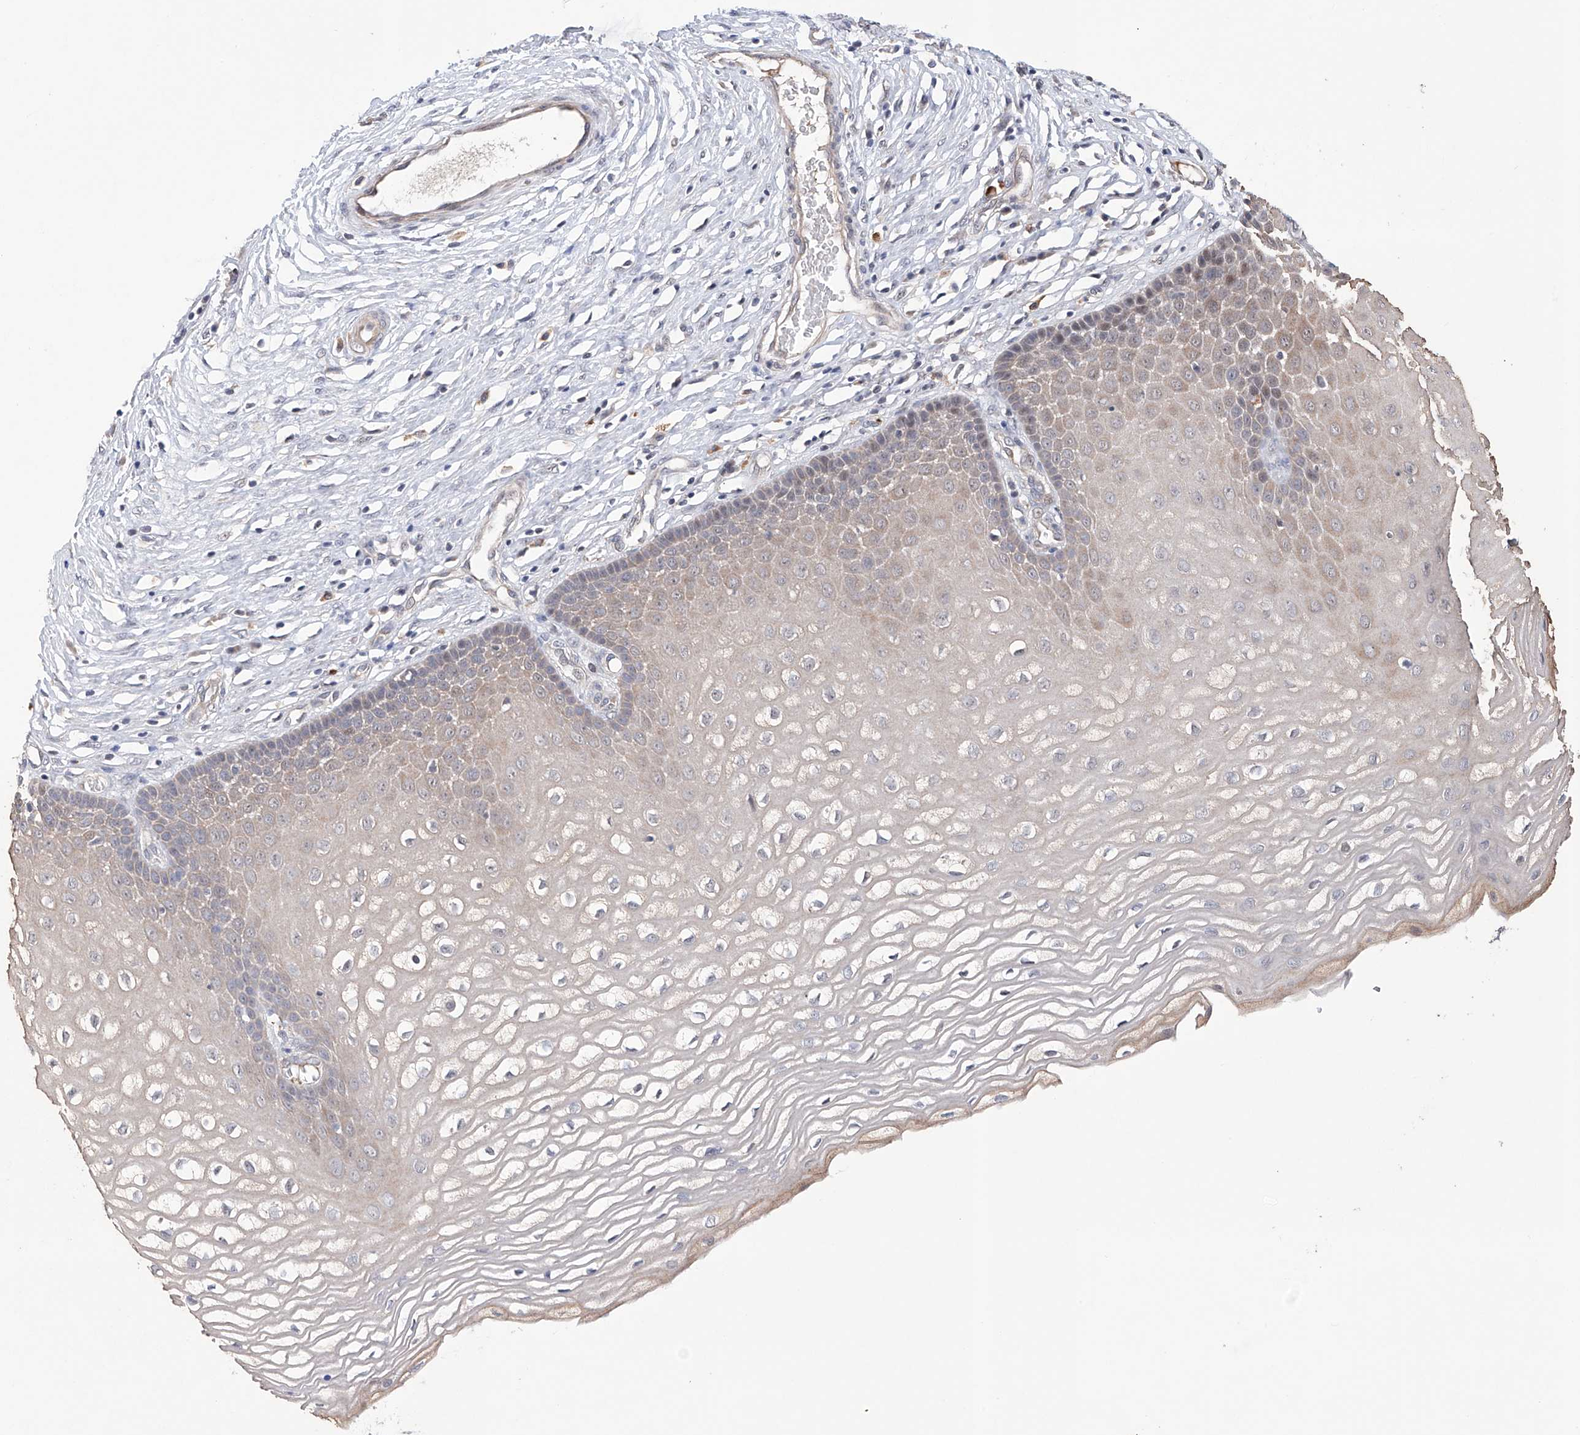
{"staining": {"intensity": "negative", "quantity": "none", "location": "none"}, "tissue": "cervix", "cell_type": "Glandular cells", "image_type": "normal", "snomed": [{"axis": "morphology", "description": "Normal tissue, NOS"}, {"axis": "topography", "description": "Cervix"}], "caption": "Image shows no significant protein expression in glandular cells of normal cervix. The staining was performed using DAB to visualize the protein expression in brown, while the nuclei were stained in blue with hematoxylin (Magnification: 20x).", "gene": "AFG1L", "patient": {"sex": "female", "age": 55}}